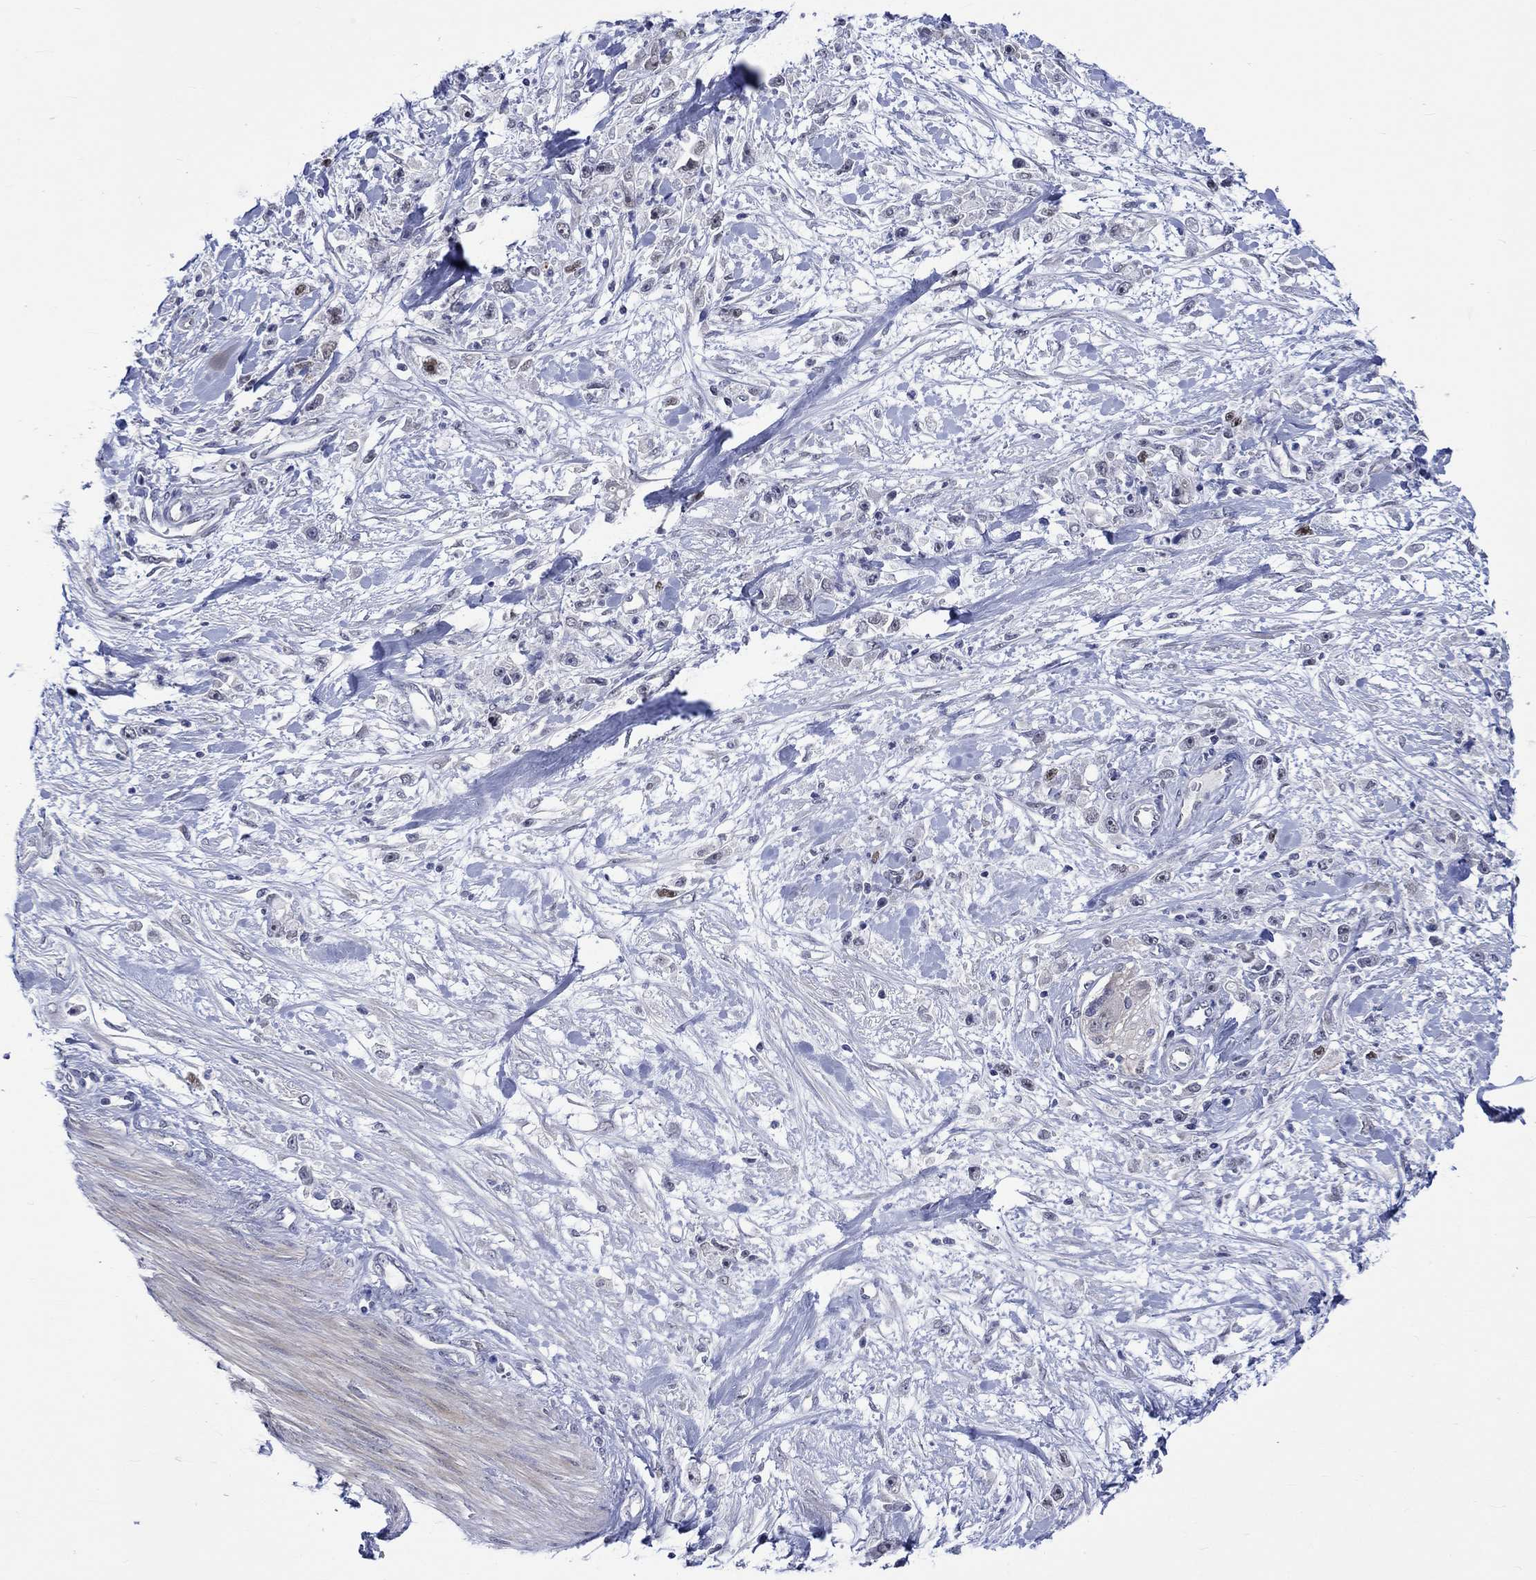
{"staining": {"intensity": "weak", "quantity": "<25%", "location": "nuclear"}, "tissue": "stomach cancer", "cell_type": "Tumor cells", "image_type": "cancer", "snomed": [{"axis": "morphology", "description": "Adenocarcinoma, NOS"}, {"axis": "topography", "description": "Stomach"}], "caption": "Immunohistochemistry photomicrograph of neoplastic tissue: stomach cancer stained with DAB demonstrates no significant protein staining in tumor cells.", "gene": "E2F8", "patient": {"sex": "female", "age": 59}}